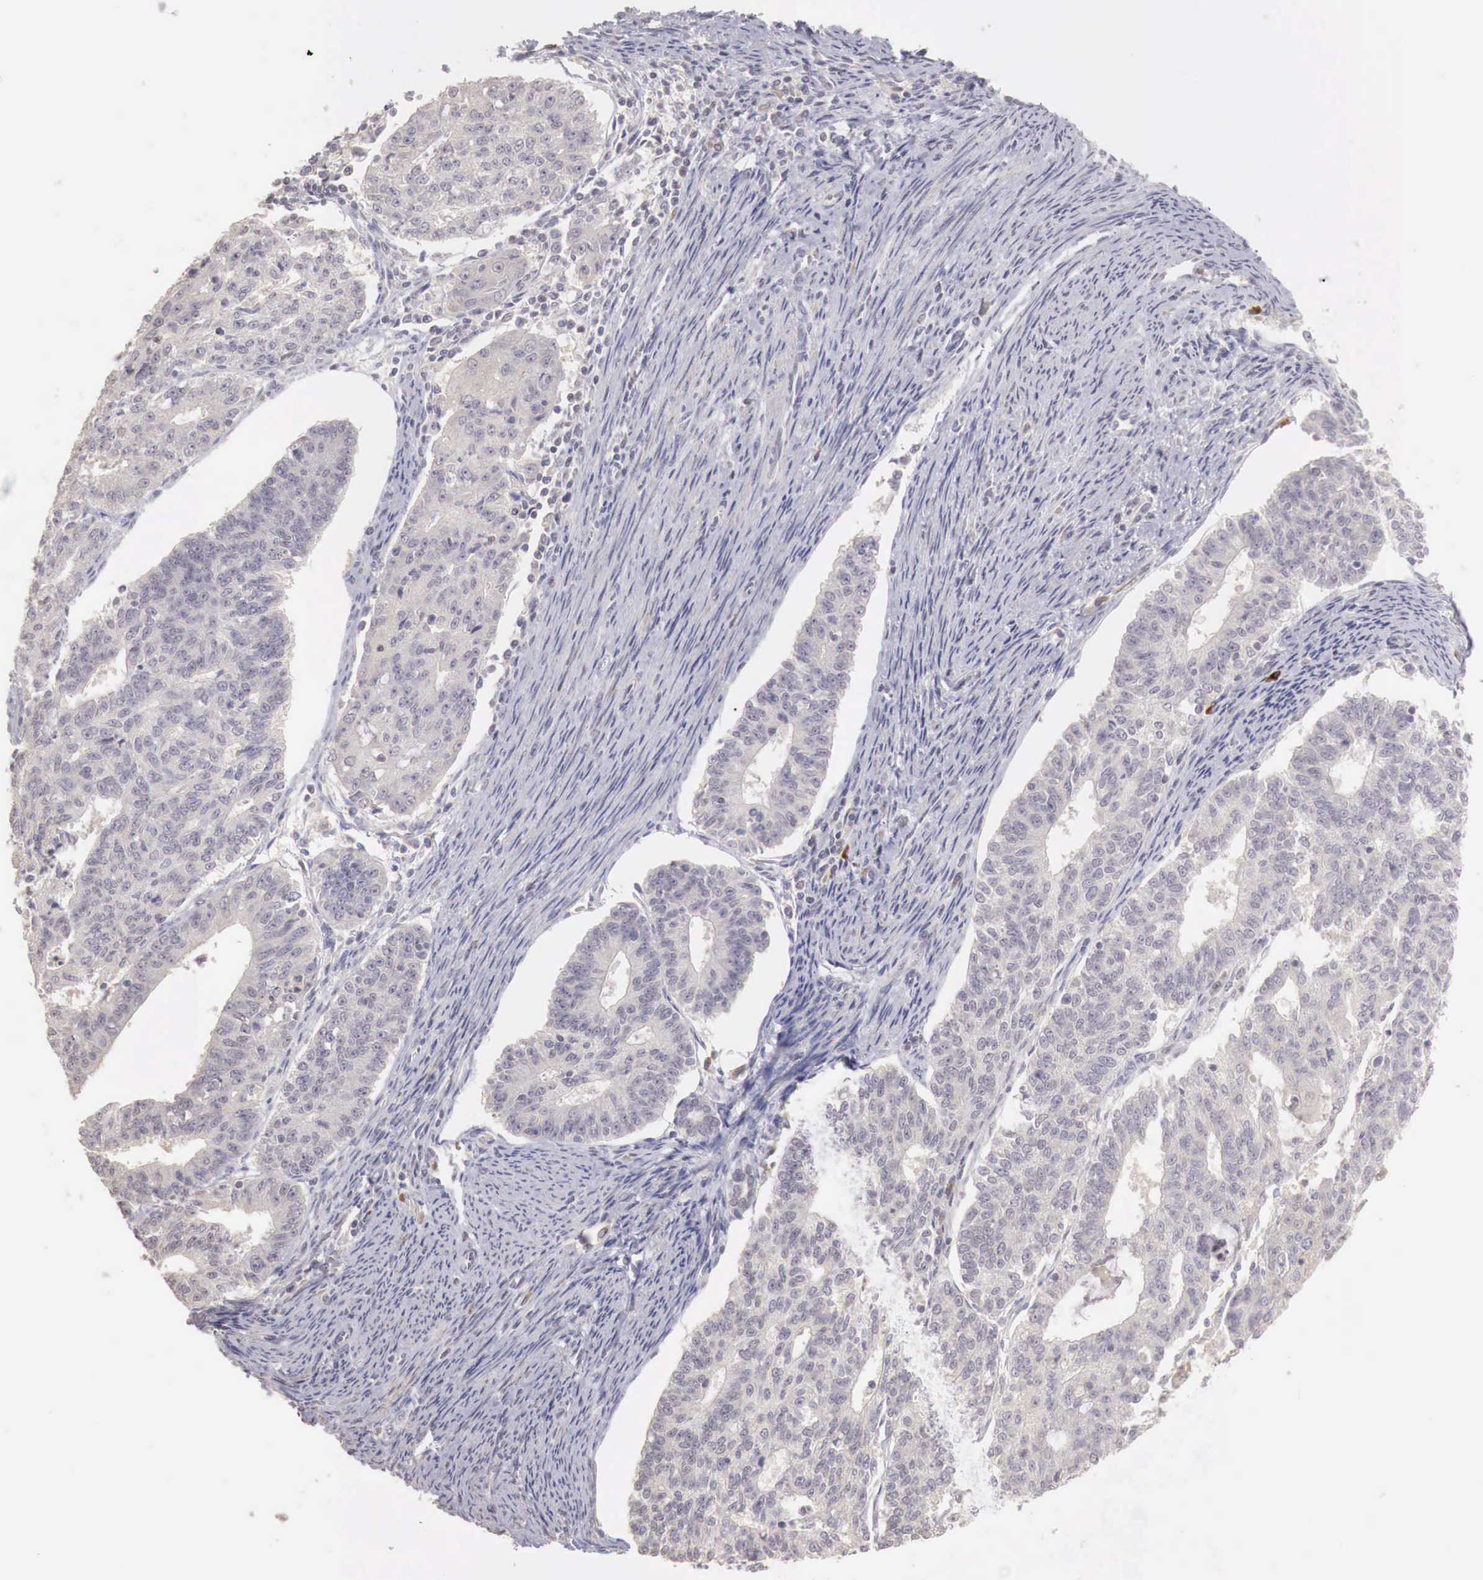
{"staining": {"intensity": "negative", "quantity": "none", "location": "none"}, "tissue": "endometrial cancer", "cell_type": "Tumor cells", "image_type": "cancer", "snomed": [{"axis": "morphology", "description": "Adenocarcinoma, NOS"}, {"axis": "topography", "description": "Endometrium"}], "caption": "An immunohistochemistry image of endometrial cancer (adenocarcinoma) is shown. There is no staining in tumor cells of endometrial cancer (adenocarcinoma).", "gene": "TBC1D9", "patient": {"sex": "female", "age": 56}}